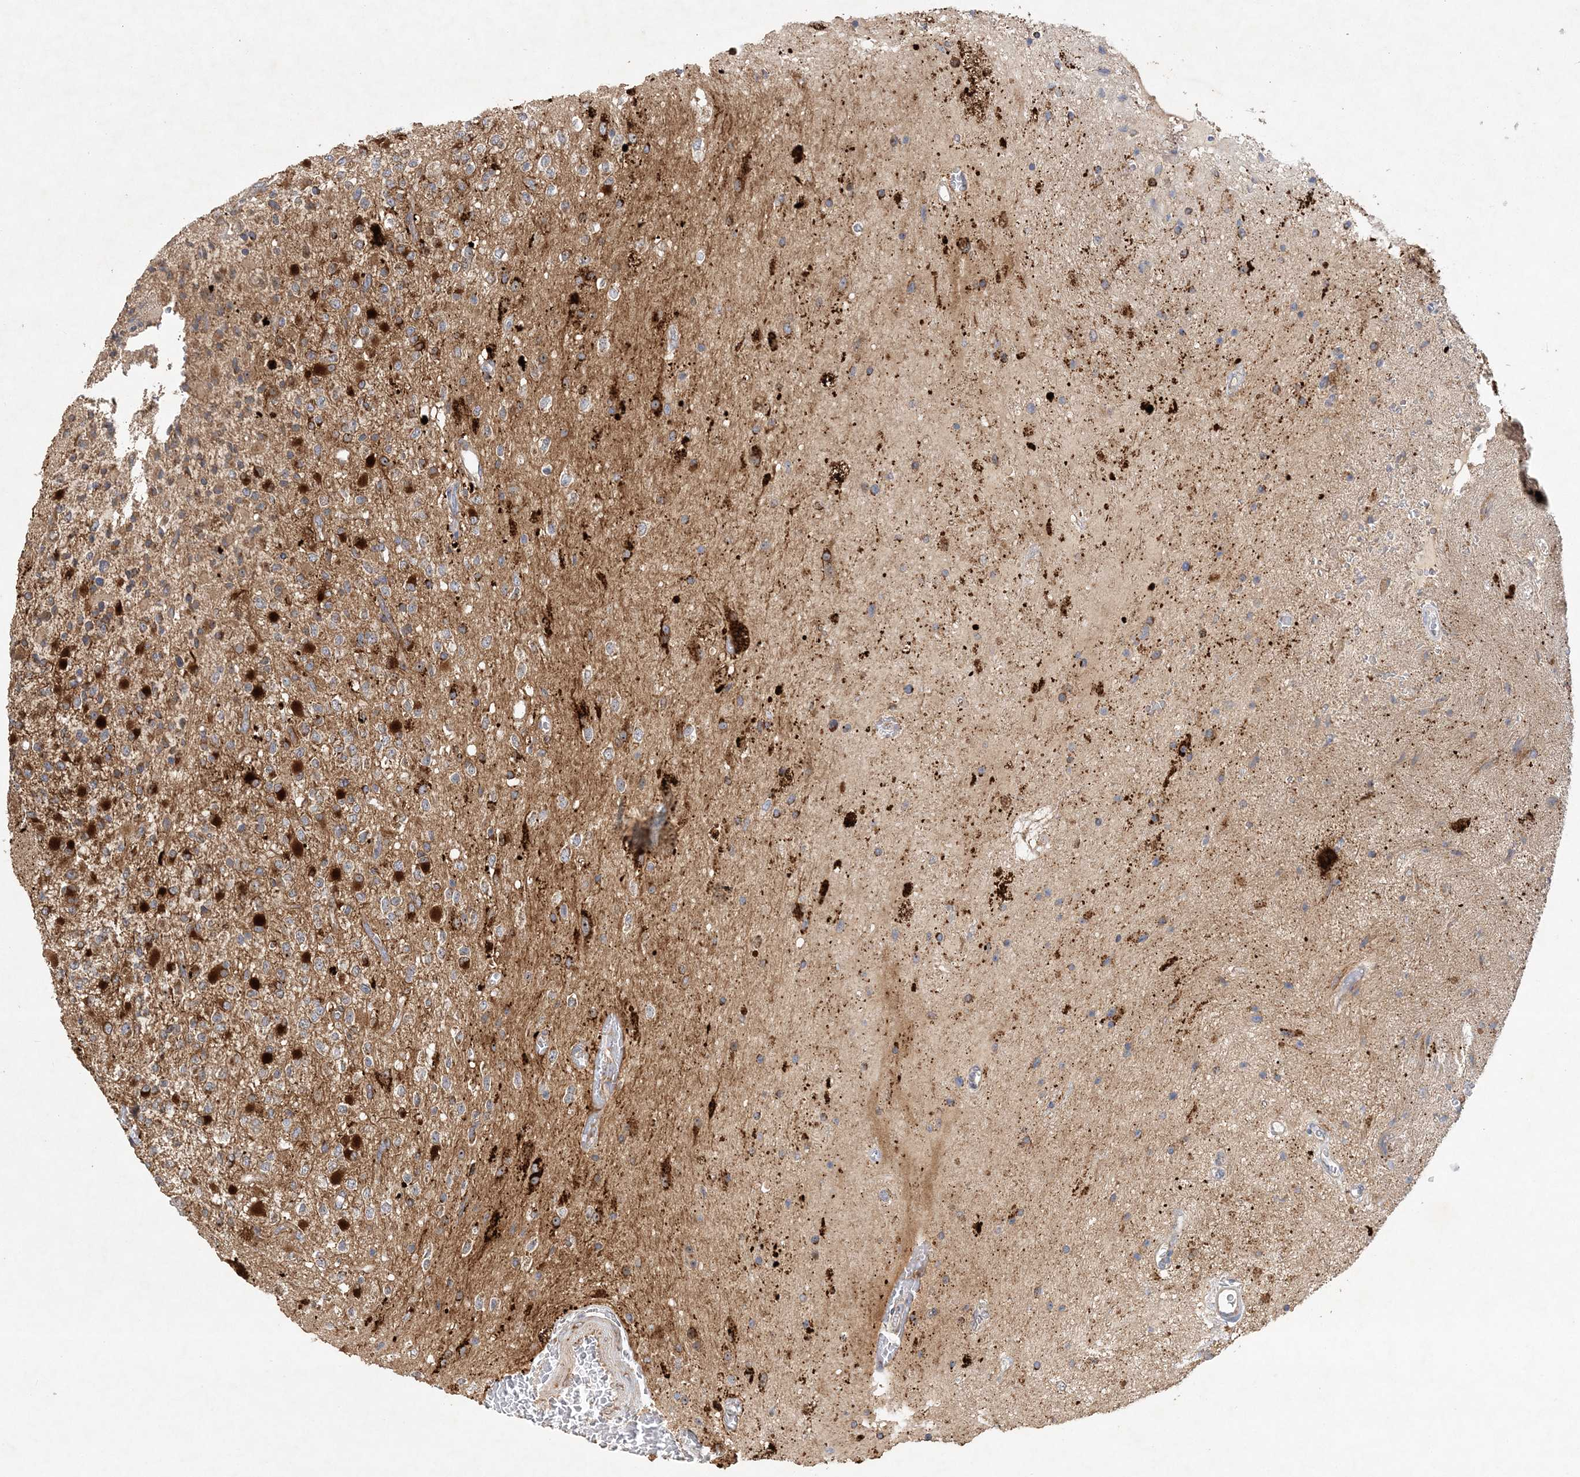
{"staining": {"intensity": "moderate", "quantity": "25%-75%", "location": "cytoplasmic/membranous"}, "tissue": "glioma", "cell_type": "Tumor cells", "image_type": "cancer", "snomed": [{"axis": "morphology", "description": "Glioma, malignant, High grade"}, {"axis": "topography", "description": "Brain"}], "caption": "Approximately 25%-75% of tumor cells in human glioma display moderate cytoplasmic/membranous protein expression as visualized by brown immunohistochemical staining.", "gene": "FEZ2", "patient": {"sex": "male", "age": 34}}